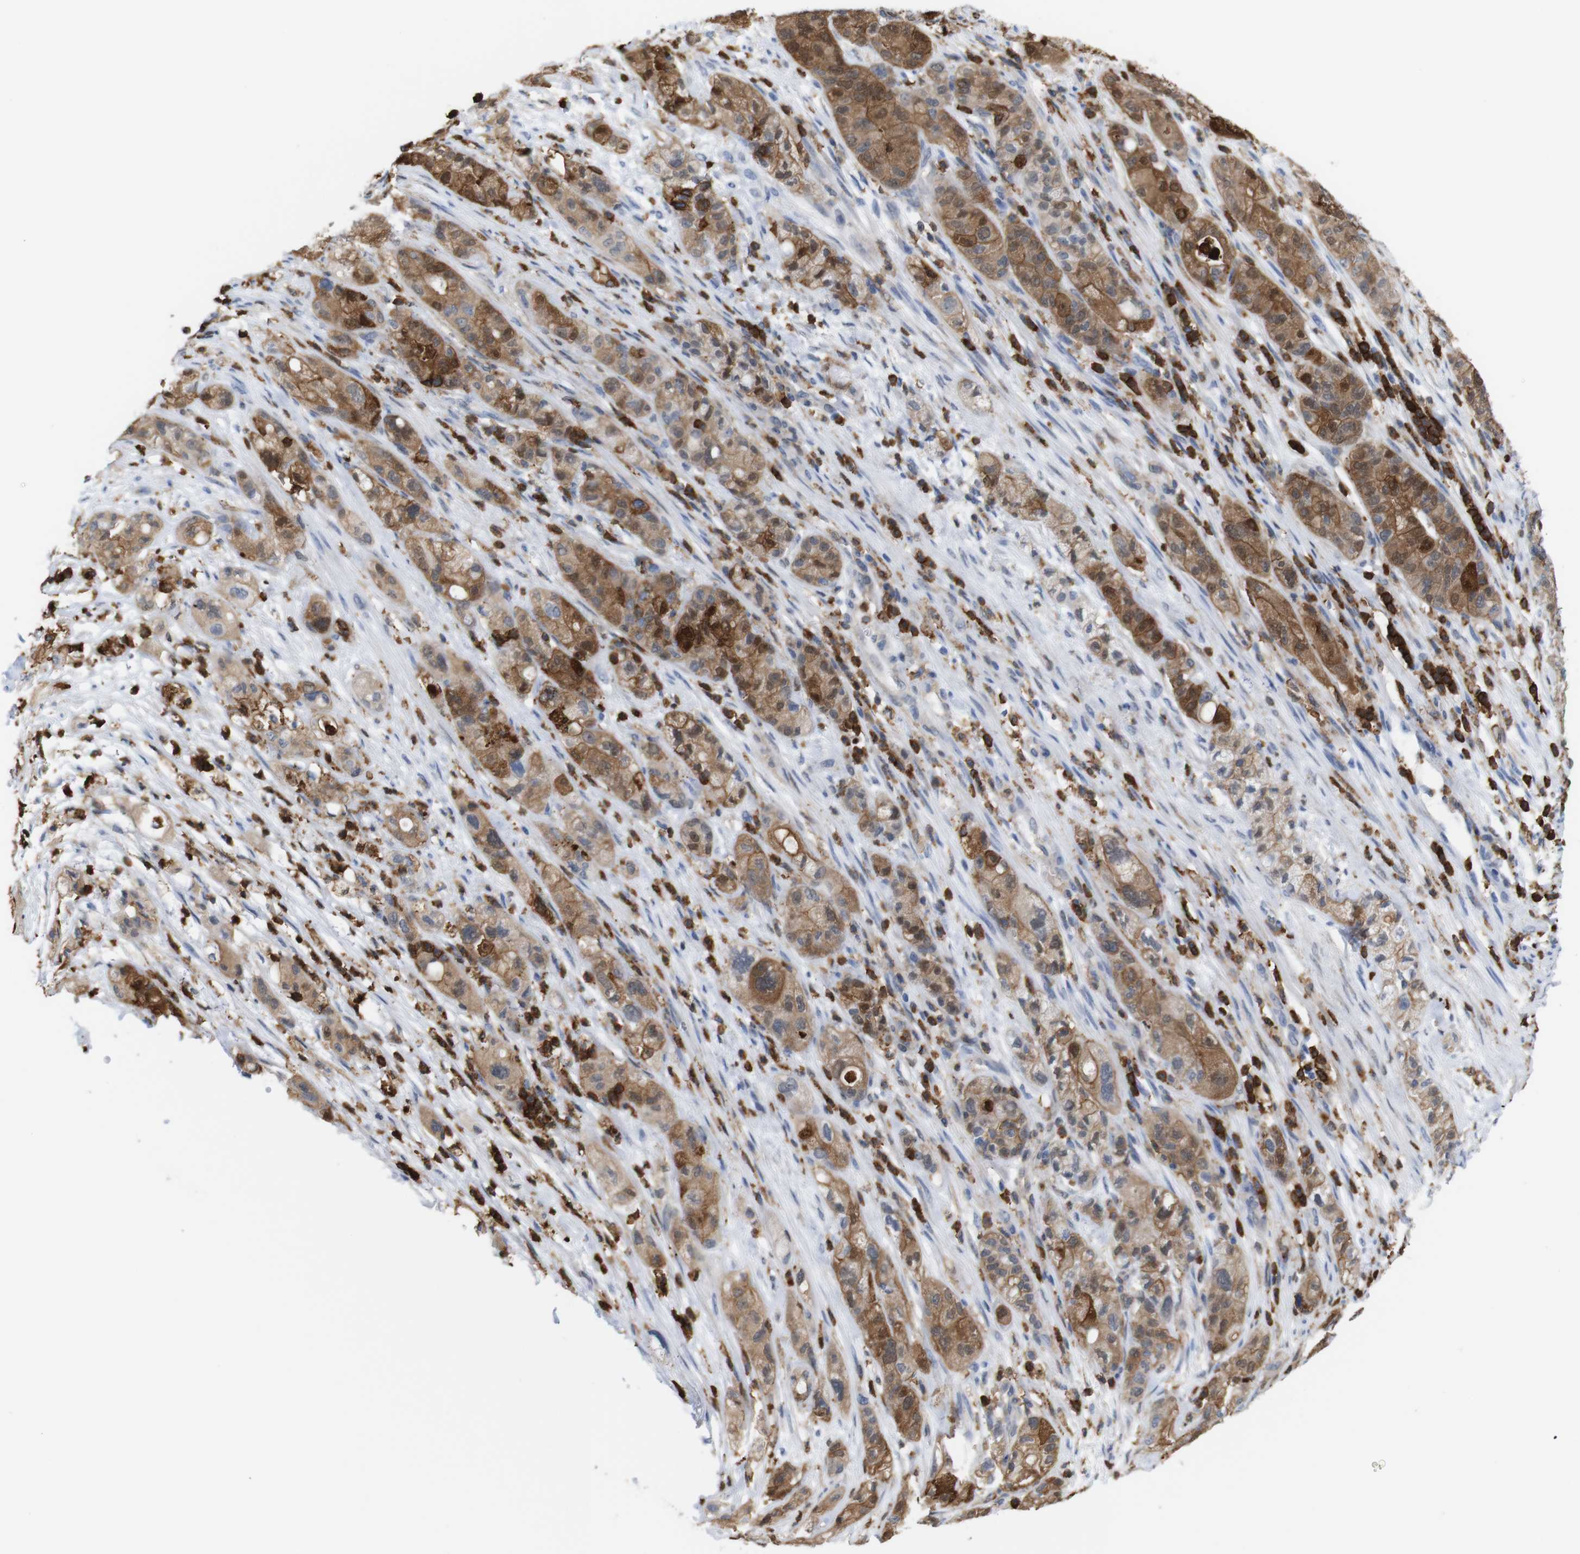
{"staining": {"intensity": "moderate", "quantity": ">75%", "location": "cytoplasmic/membranous,nuclear"}, "tissue": "pancreatic cancer", "cell_type": "Tumor cells", "image_type": "cancer", "snomed": [{"axis": "morphology", "description": "Adenocarcinoma, NOS"}, {"axis": "topography", "description": "Pancreas"}], "caption": "This micrograph demonstrates IHC staining of human adenocarcinoma (pancreatic), with medium moderate cytoplasmic/membranous and nuclear positivity in approximately >75% of tumor cells.", "gene": "ANXA1", "patient": {"sex": "female", "age": 78}}